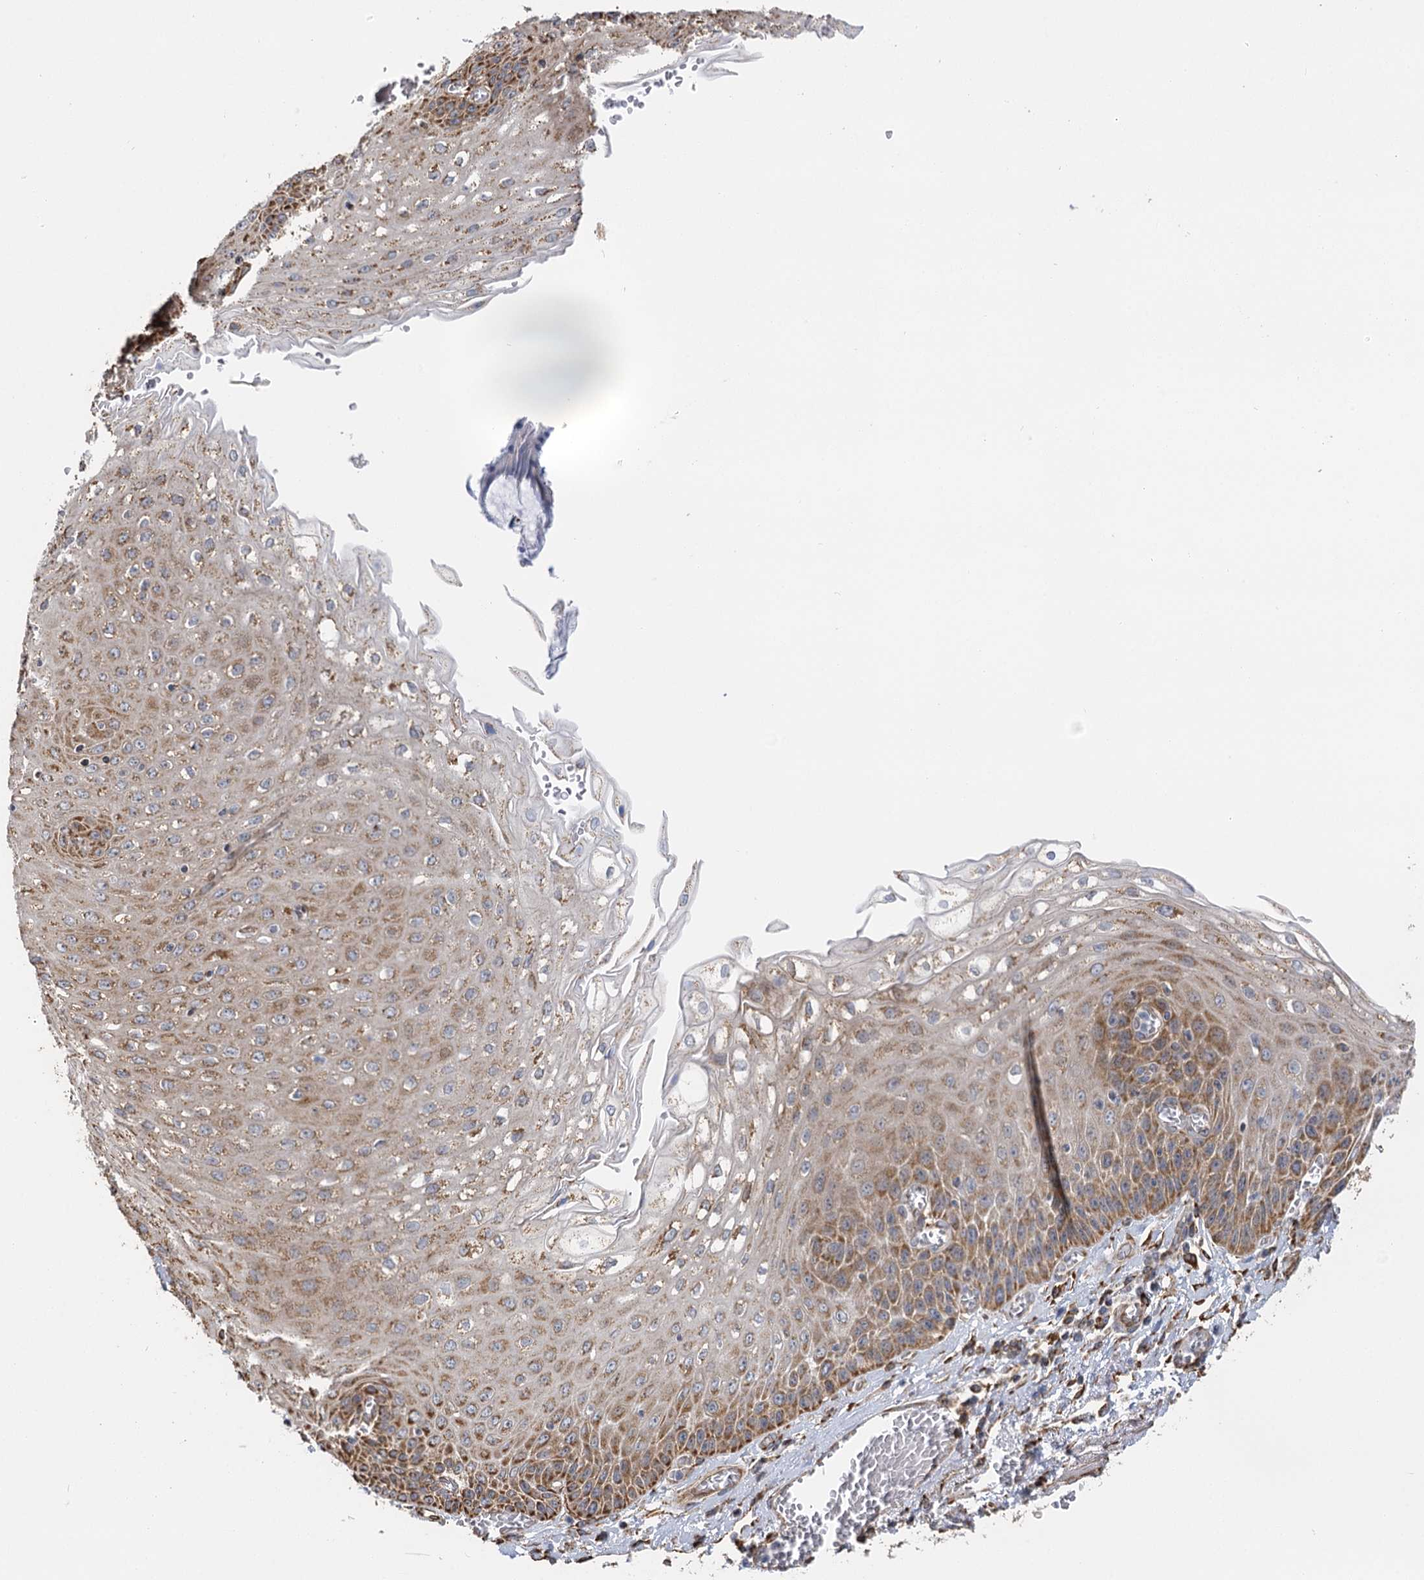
{"staining": {"intensity": "moderate", "quantity": ">75%", "location": "cytoplasmic/membranous"}, "tissue": "esophagus", "cell_type": "Squamous epithelial cells", "image_type": "normal", "snomed": [{"axis": "morphology", "description": "Normal tissue, NOS"}, {"axis": "topography", "description": "Esophagus"}], "caption": "IHC of unremarkable esophagus displays medium levels of moderate cytoplasmic/membranous positivity in about >75% of squamous epithelial cells.", "gene": "IL11RA", "patient": {"sex": "male", "age": 81}}